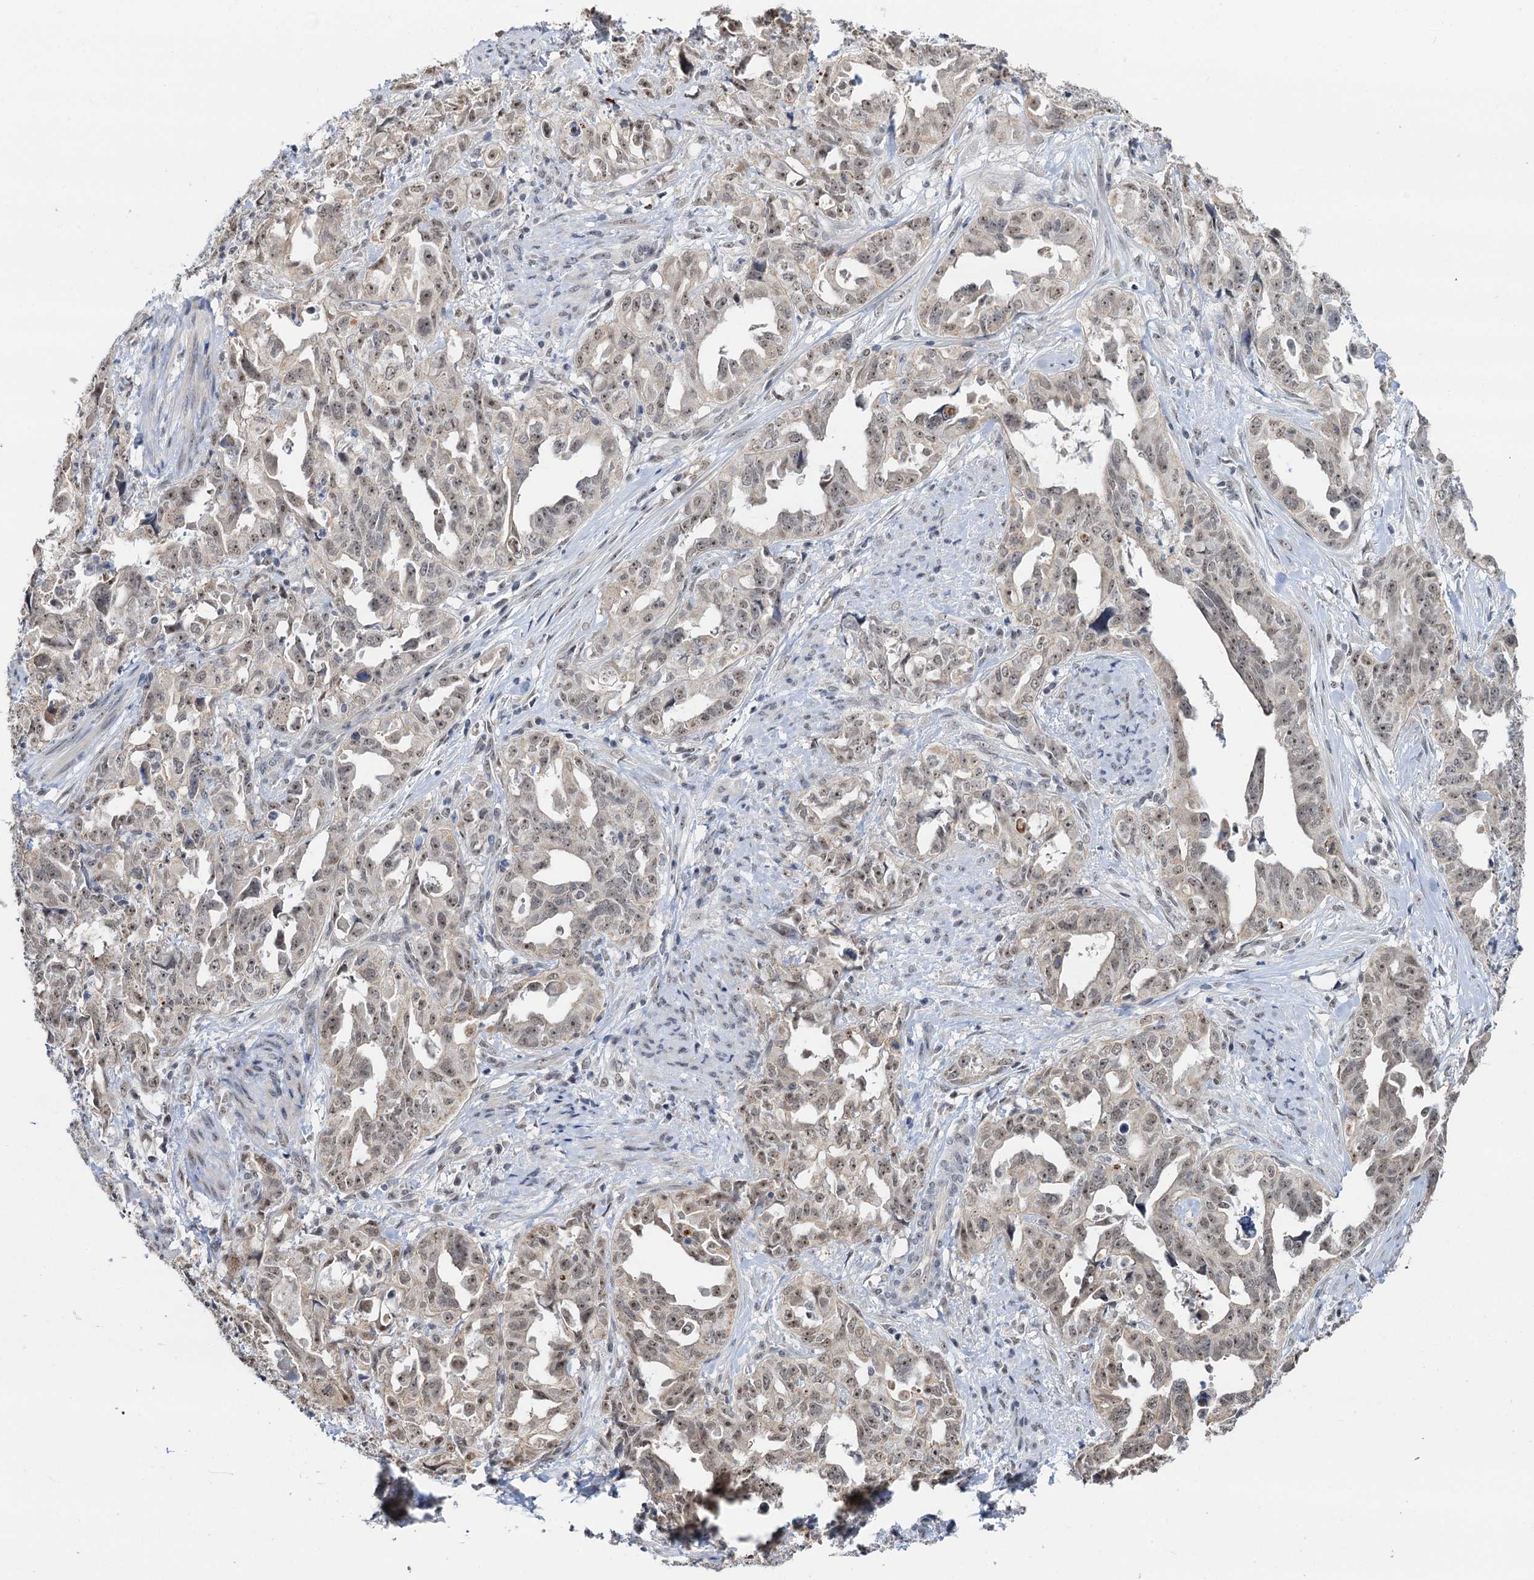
{"staining": {"intensity": "weak", "quantity": ">75%", "location": "cytoplasmic/membranous,nuclear"}, "tissue": "endometrial cancer", "cell_type": "Tumor cells", "image_type": "cancer", "snomed": [{"axis": "morphology", "description": "Adenocarcinoma, NOS"}, {"axis": "topography", "description": "Endometrium"}], "caption": "Immunohistochemistry of adenocarcinoma (endometrial) displays low levels of weak cytoplasmic/membranous and nuclear positivity in about >75% of tumor cells.", "gene": "NAT10", "patient": {"sex": "female", "age": 65}}